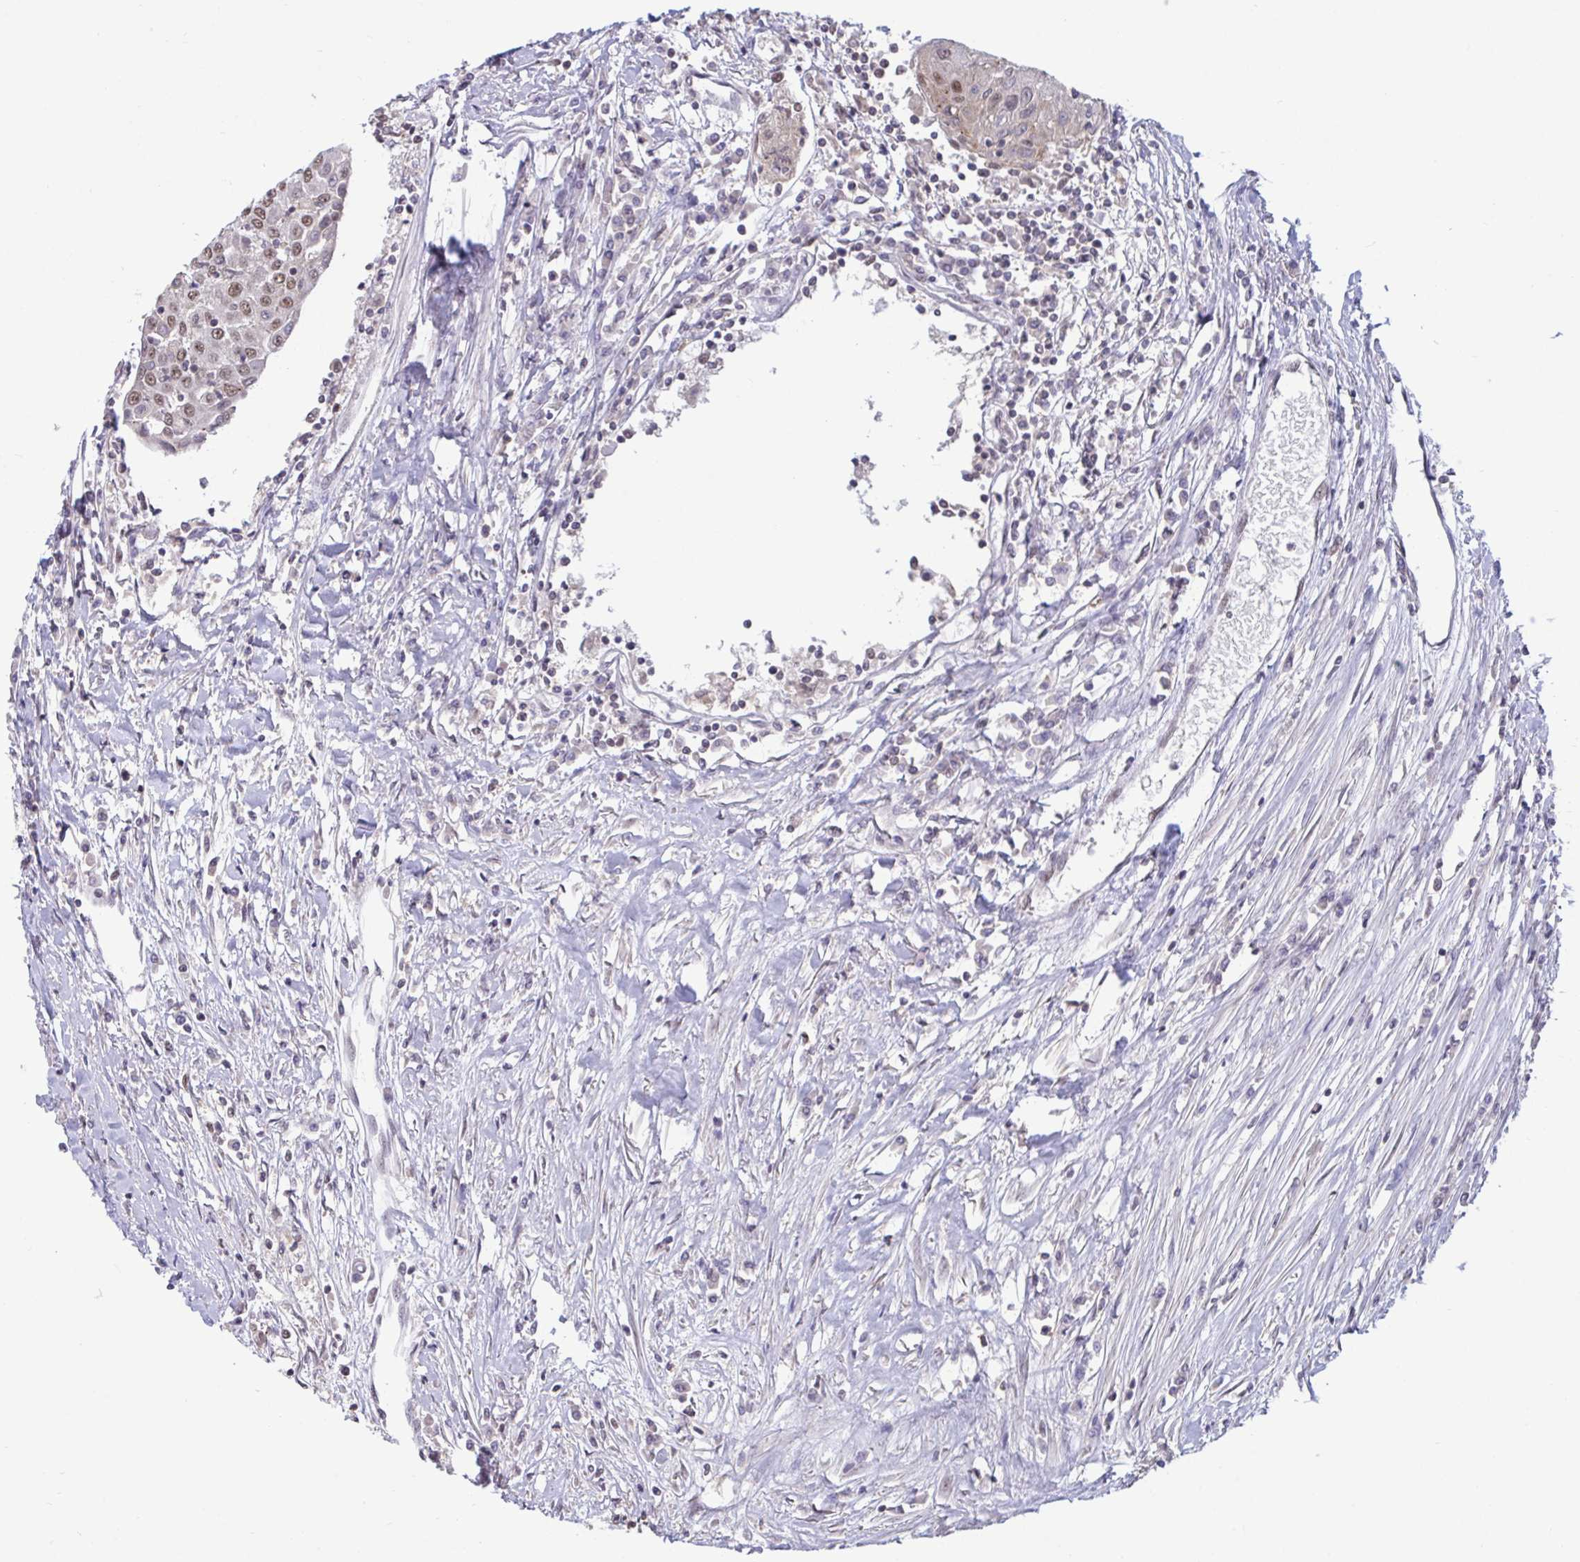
{"staining": {"intensity": "moderate", "quantity": "25%-75%", "location": "nuclear"}, "tissue": "urothelial cancer", "cell_type": "Tumor cells", "image_type": "cancer", "snomed": [{"axis": "morphology", "description": "Urothelial carcinoma, High grade"}, {"axis": "topography", "description": "Urinary bladder"}], "caption": "Urothelial cancer stained for a protein exhibits moderate nuclear positivity in tumor cells.", "gene": "PUF60", "patient": {"sex": "female", "age": 85}}